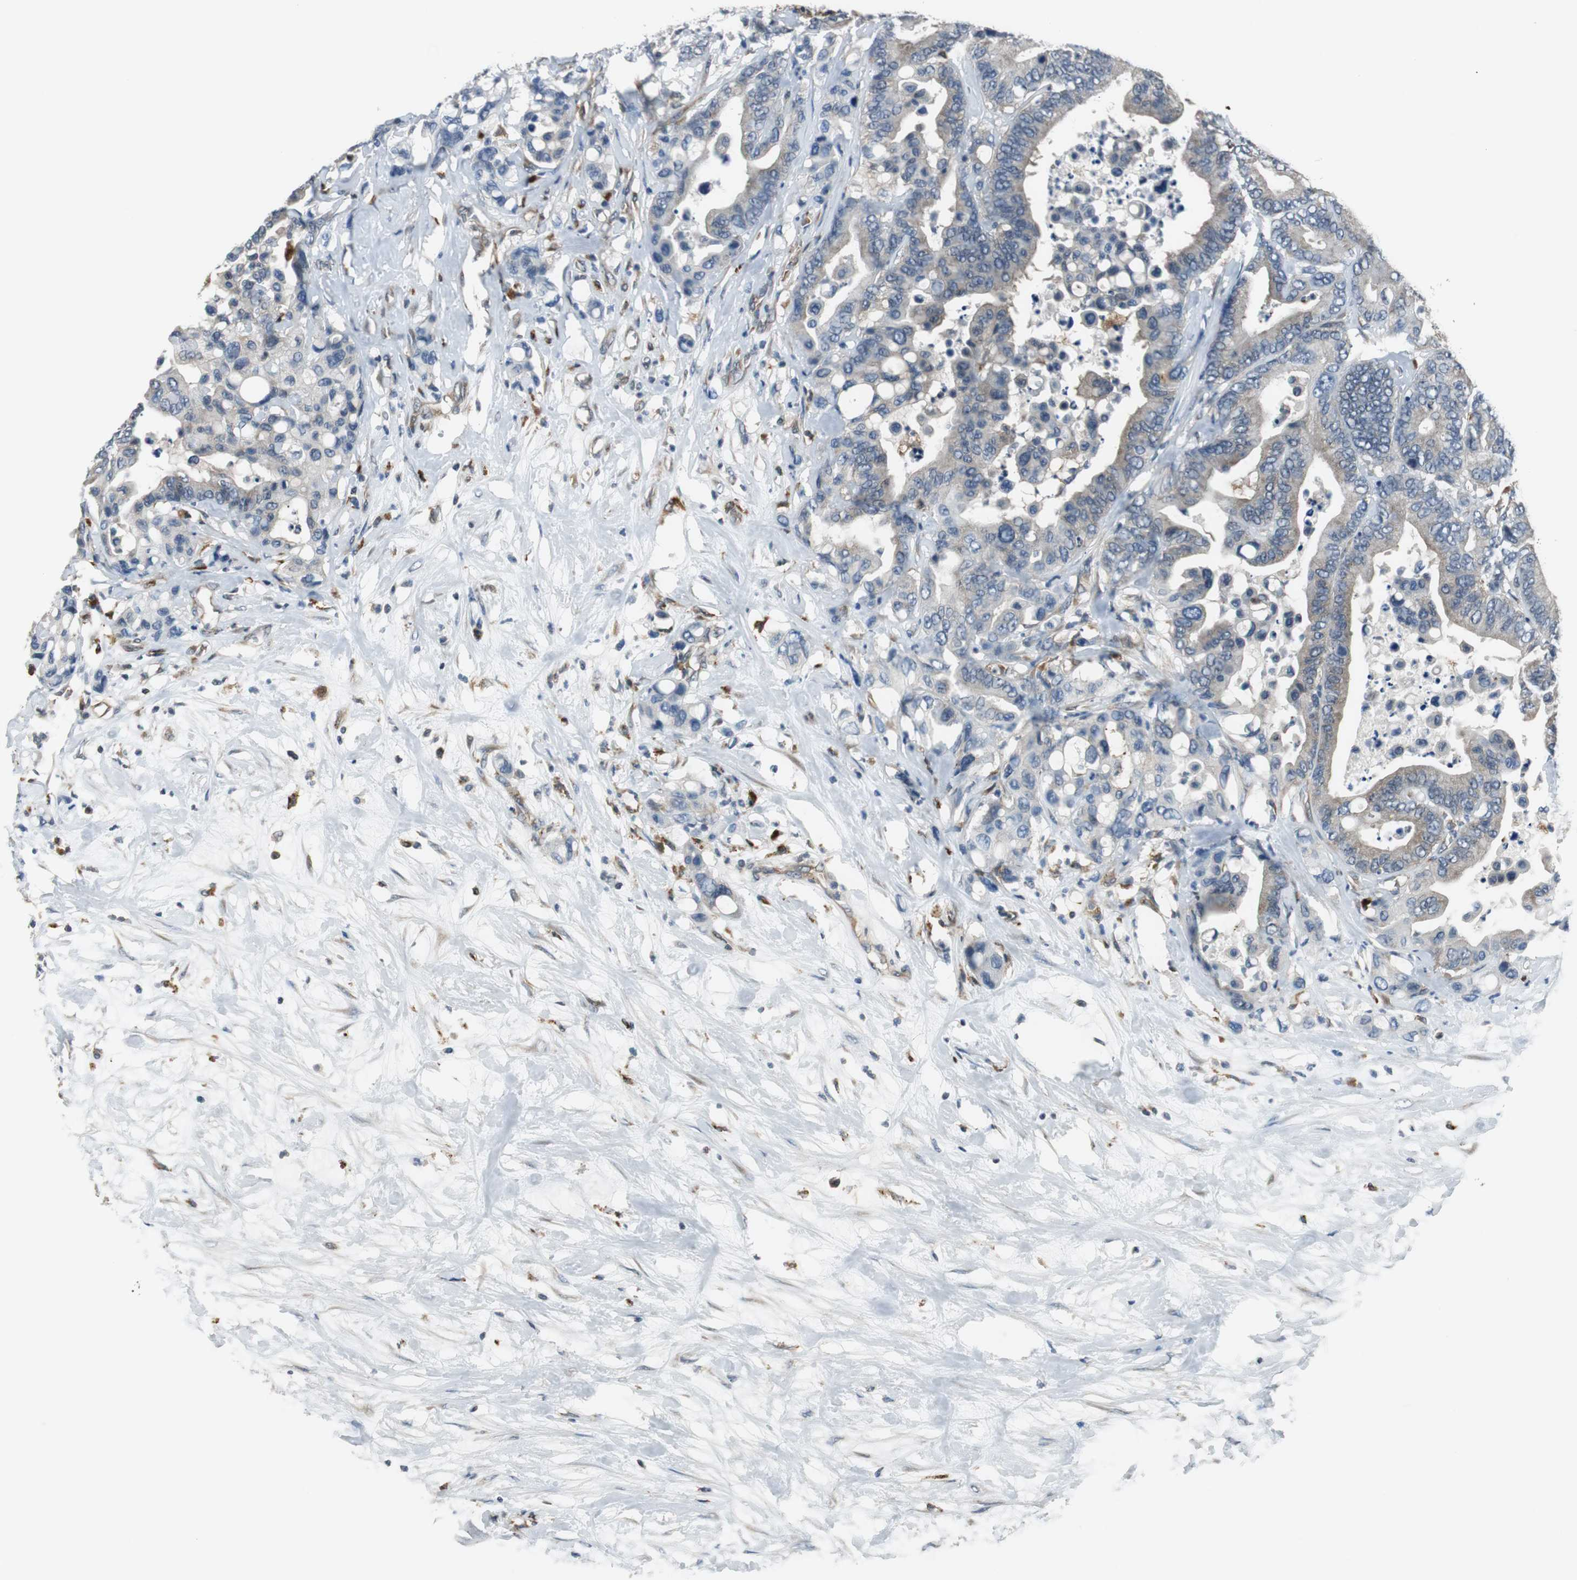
{"staining": {"intensity": "weak", "quantity": ">75%", "location": "cytoplasmic/membranous"}, "tissue": "colorectal cancer", "cell_type": "Tumor cells", "image_type": "cancer", "snomed": [{"axis": "morphology", "description": "Normal tissue, NOS"}, {"axis": "morphology", "description": "Adenocarcinoma, NOS"}, {"axis": "topography", "description": "Colon"}], "caption": "Weak cytoplasmic/membranous expression for a protein is seen in approximately >75% of tumor cells of colorectal cancer (adenocarcinoma) using immunohistochemistry.", "gene": "NCK1", "patient": {"sex": "male", "age": 82}}